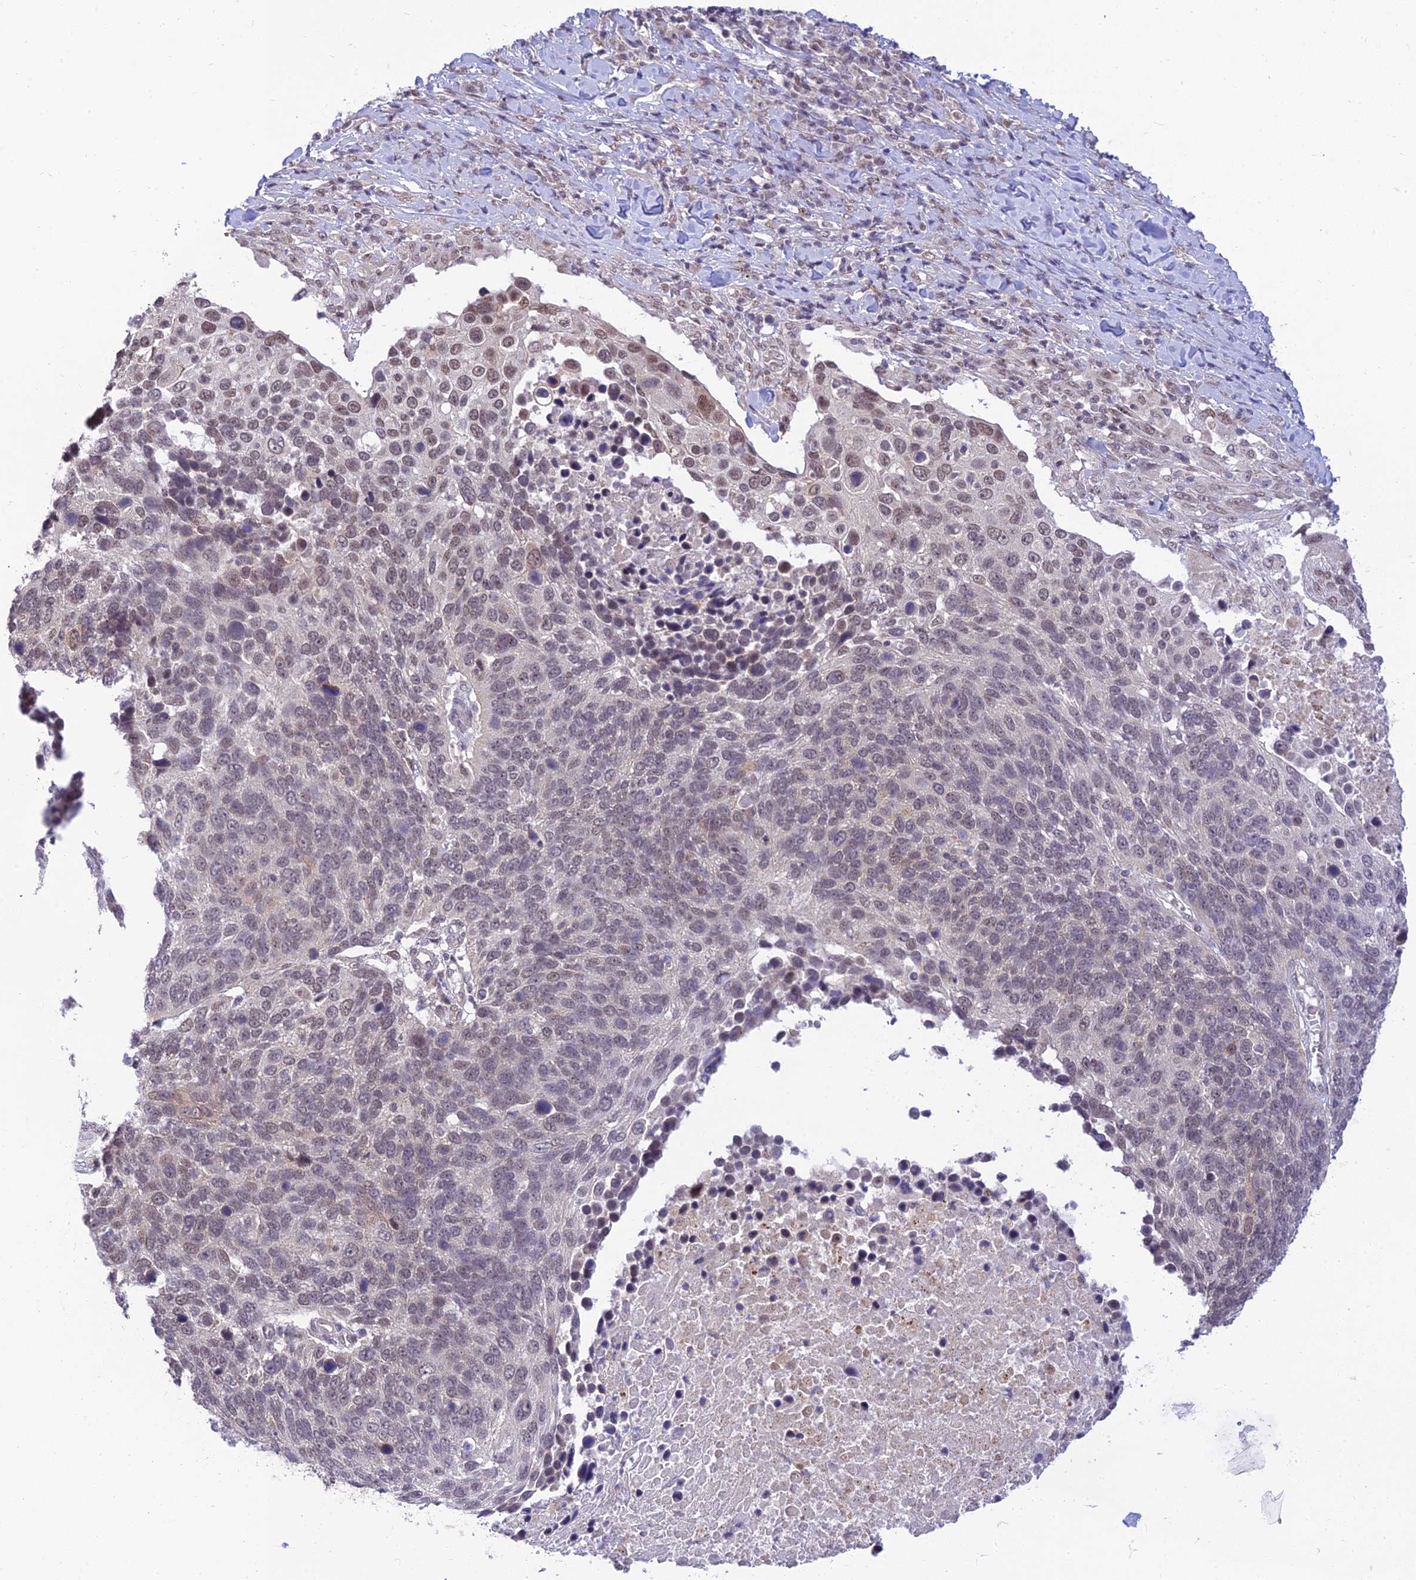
{"staining": {"intensity": "moderate", "quantity": "25%-75%", "location": "nuclear"}, "tissue": "lung cancer", "cell_type": "Tumor cells", "image_type": "cancer", "snomed": [{"axis": "morphology", "description": "Normal tissue, NOS"}, {"axis": "morphology", "description": "Squamous cell carcinoma, NOS"}, {"axis": "topography", "description": "Lymph node"}, {"axis": "topography", "description": "Lung"}], "caption": "Lung cancer (squamous cell carcinoma) was stained to show a protein in brown. There is medium levels of moderate nuclear staining in approximately 25%-75% of tumor cells.", "gene": "MICOS13", "patient": {"sex": "male", "age": 66}}